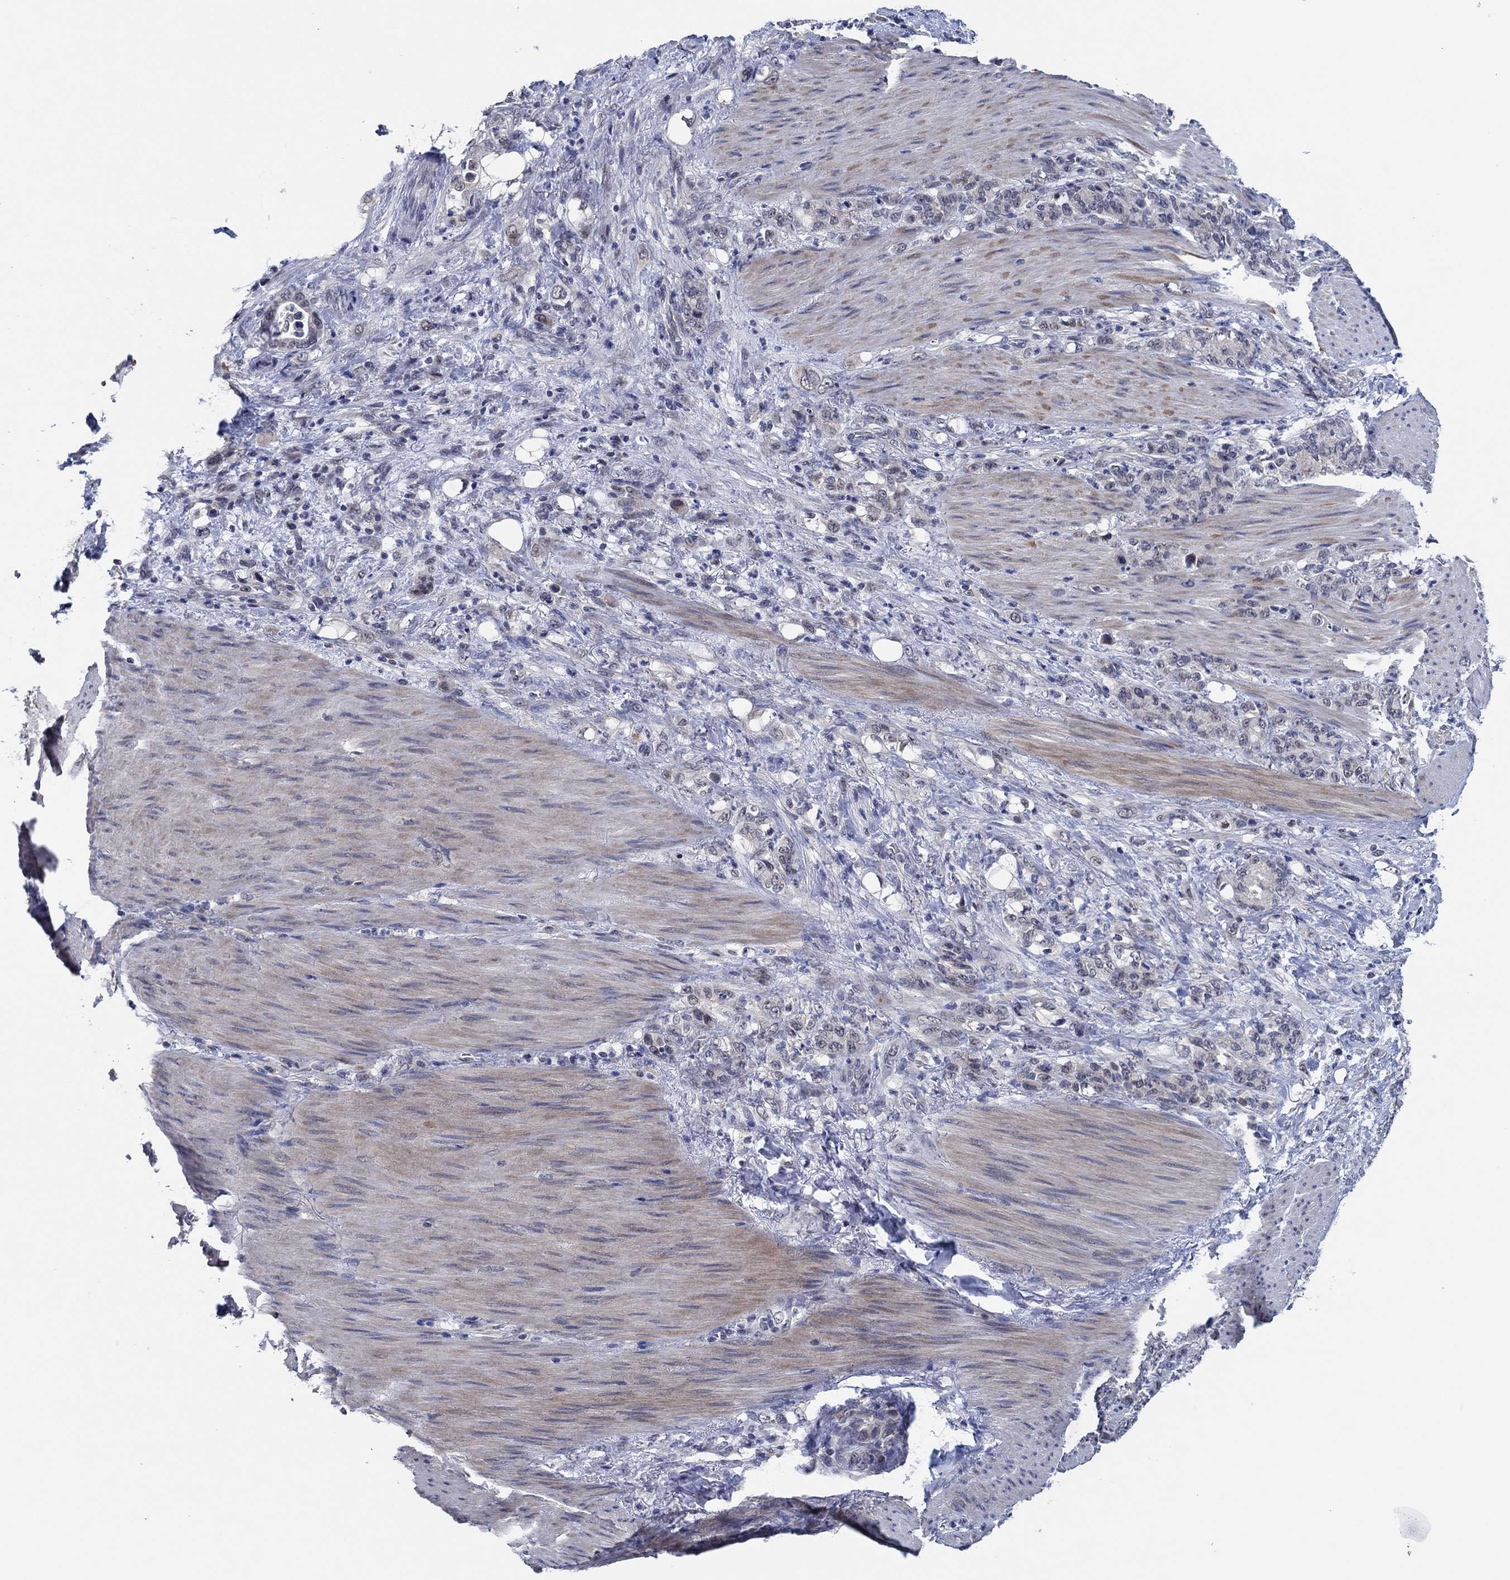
{"staining": {"intensity": "negative", "quantity": "none", "location": "none"}, "tissue": "stomach cancer", "cell_type": "Tumor cells", "image_type": "cancer", "snomed": [{"axis": "morphology", "description": "Normal tissue, NOS"}, {"axis": "morphology", "description": "Adenocarcinoma, NOS"}, {"axis": "topography", "description": "Stomach"}], "caption": "Human stomach cancer stained for a protein using IHC reveals no expression in tumor cells.", "gene": "PRRT3", "patient": {"sex": "female", "age": 79}}